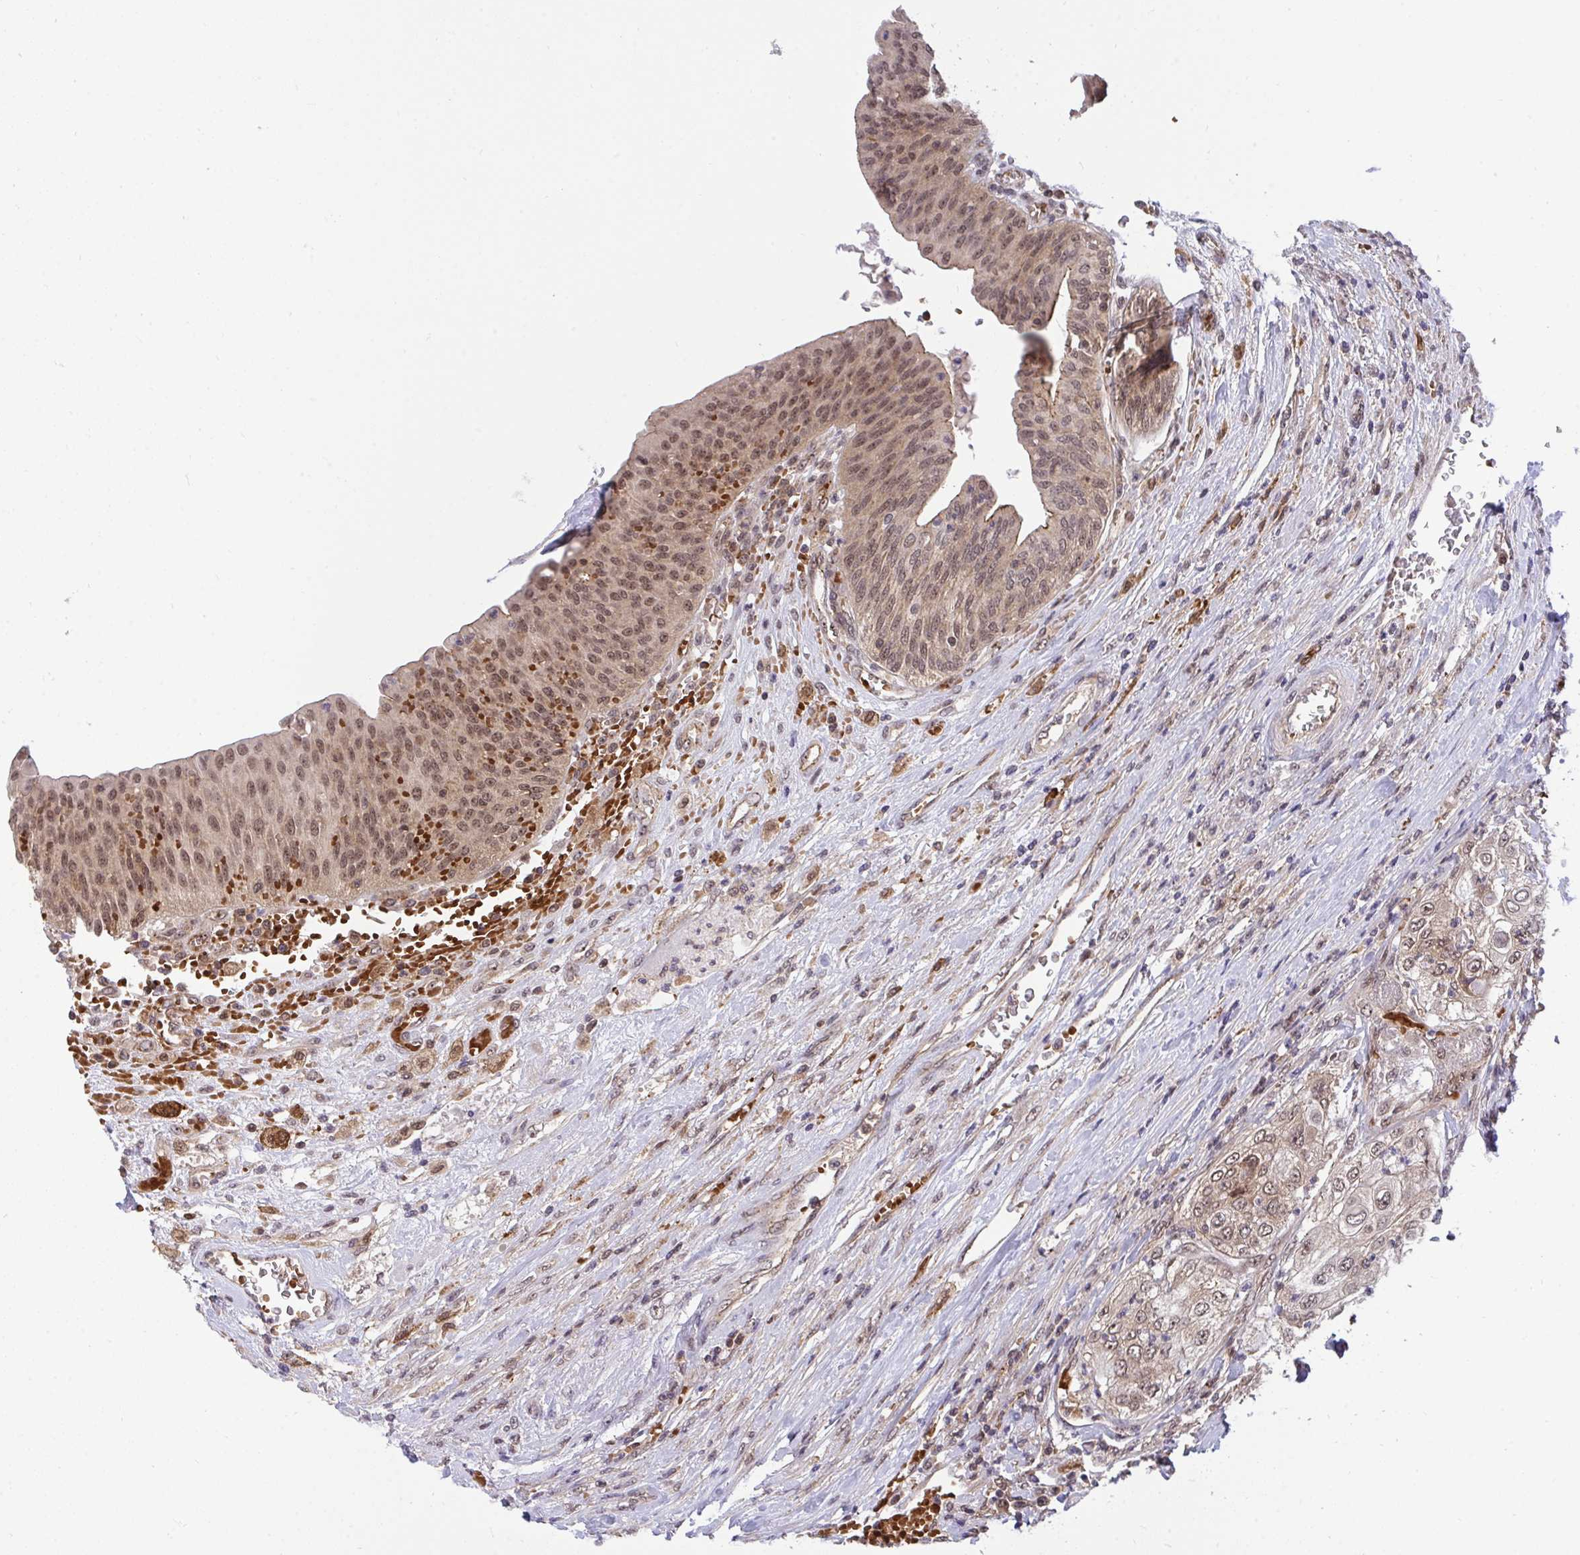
{"staining": {"intensity": "moderate", "quantity": ">75%", "location": "nuclear"}, "tissue": "urothelial cancer", "cell_type": "Tumor cells", "image_type": "cancer", "snomed": [{"axis": "morphology", "description": "Urothelial carcinoma, High grade"}, {"axis": "topography", "description": "Urinary bladder"}], "caption": "DAB (3,3'-diaminobenzidine) immunohistochemical staining of human high-grade urothelial carcinoma exhibits moderate nuclear protein expression in approximately >75% of tumor cells.", "gene": "PPP1CA", "patient": {"sex": "female", "age": 79}}